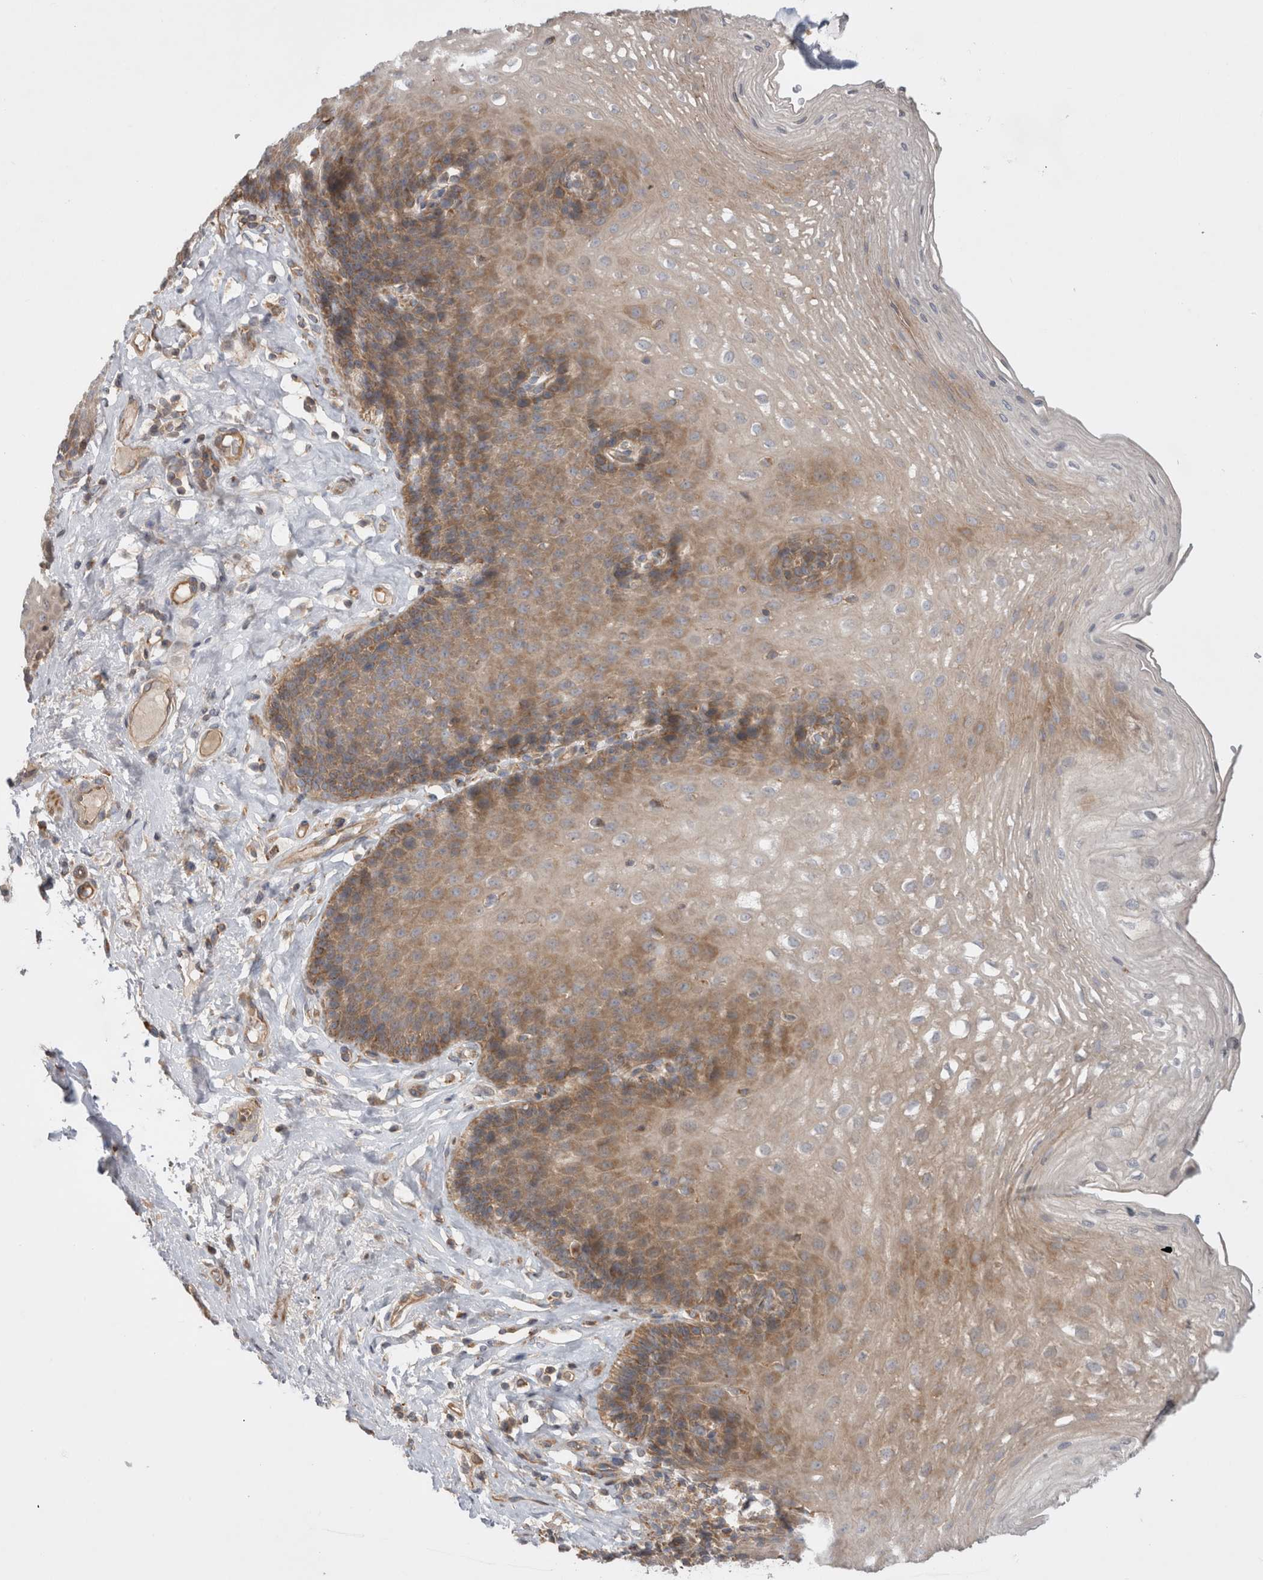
{"staining": {"intensity": "moderate", "quantity": "25%-75%", "location": "cytoplasmic/membranous"}, "tissue": "esophagus", "cell_type": "Squamous epithelial cells", "image_type": "normal", "snomed": [{"axis": "morphology", "description": "Normal tissue, NOS"}, {"axis": "topography", "description": "Esophagus"}], "caption": "Benign esophagus displays moderate cytoplasmic/membranous staining in about 25%-75% of squamous epithelial cells.", "gene": "PDCD10", "patient": {"sex": "female", "age": 66}}